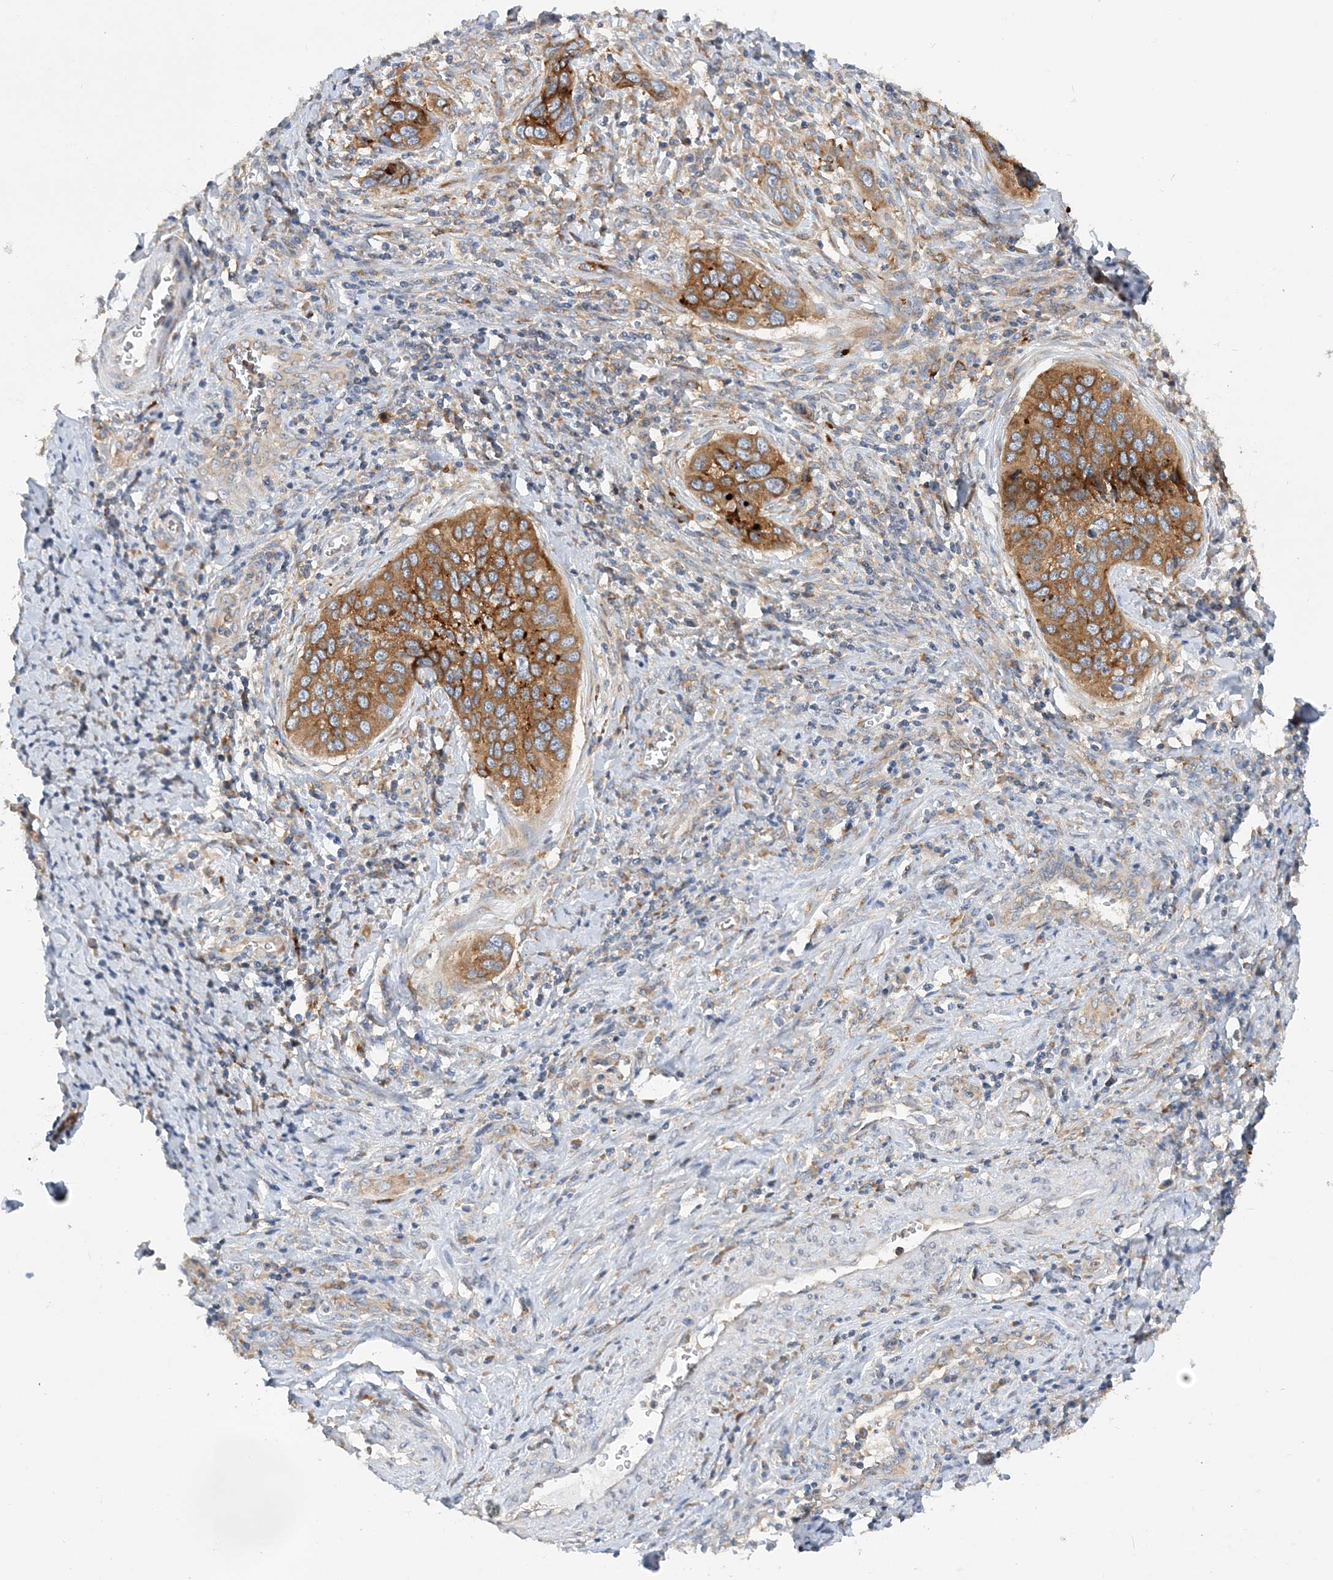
{"staining": {"intensity": "moderate", "quantity": ">75%", "location": "cytoplasmic/membranous"}, "tissue": "cervical cancer", "cell_type": "Tumor cells", "image_type": "cancer", "snomed": [{"axis": "morphology", "description": "Squamous cell carcinoma, NOS"}, {"axis": "topography", "description": "Cervix"}], "caption": "High-power microscopy captured an immunohistochemistry (IHC) photomicrograph of cervical squamous cell carcinoma, revealing moderate cytoplasmic/membranous positivity in about >75% of tumor cells. (brown staining indicates protein expression, while blue staining denotes nuclei).", "gene": "LARP4B", "patient": {"sex": "female", "age": 53}}